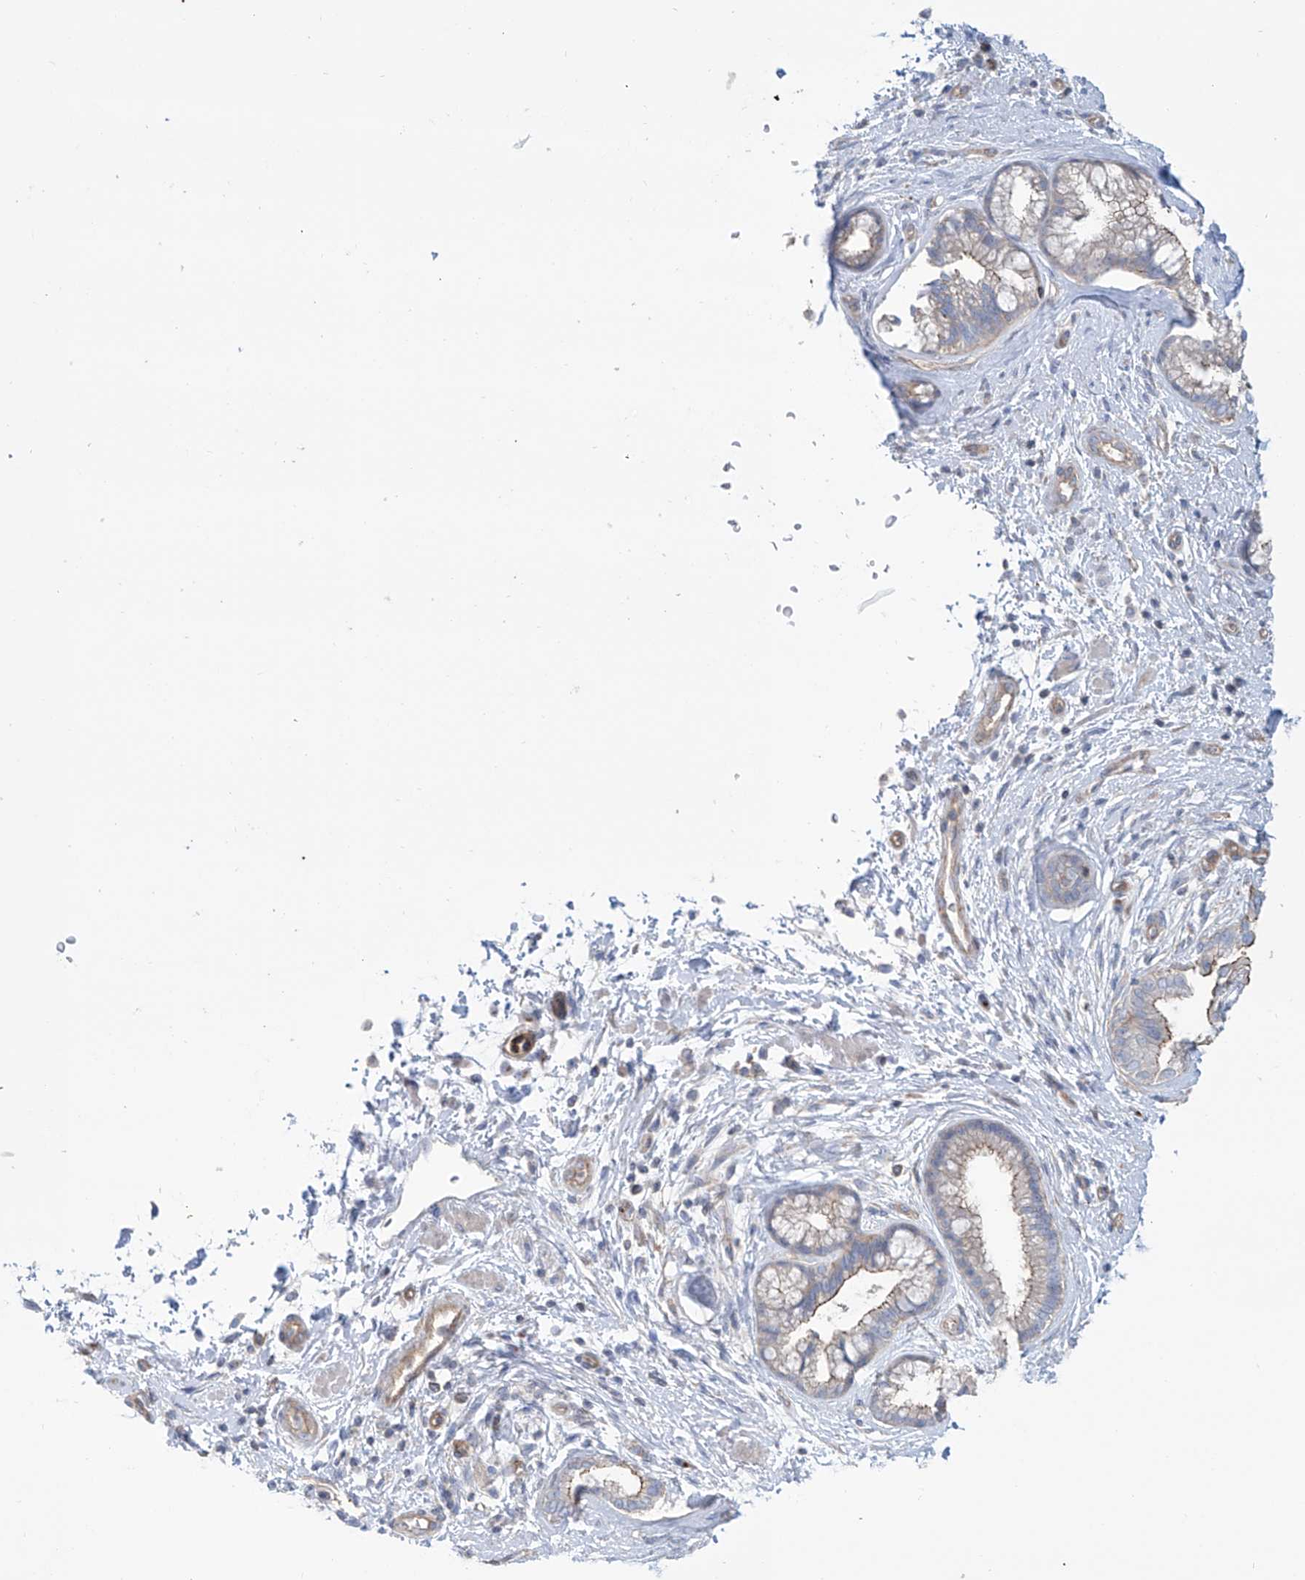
{"staining": {"intensity": "moderate", "quantity": "25%-75%", "location": "cytoplasmic/membranous"}, "tissue": "pancreatic cancer", "cell_type": "Tumor cells", "image_type": "cancer", "snomed": [{"axis": "morphology", "description": "Adenocarcinoma, NOS"}, {"axis": "topography", "description": "Pancreas"}], "caption": "Pancreatic cancer stained with a protein marker reveals moderate staining in tumor cells.", "gene": "TMEM209", "patient": {"sex": "female", "age": 73}}